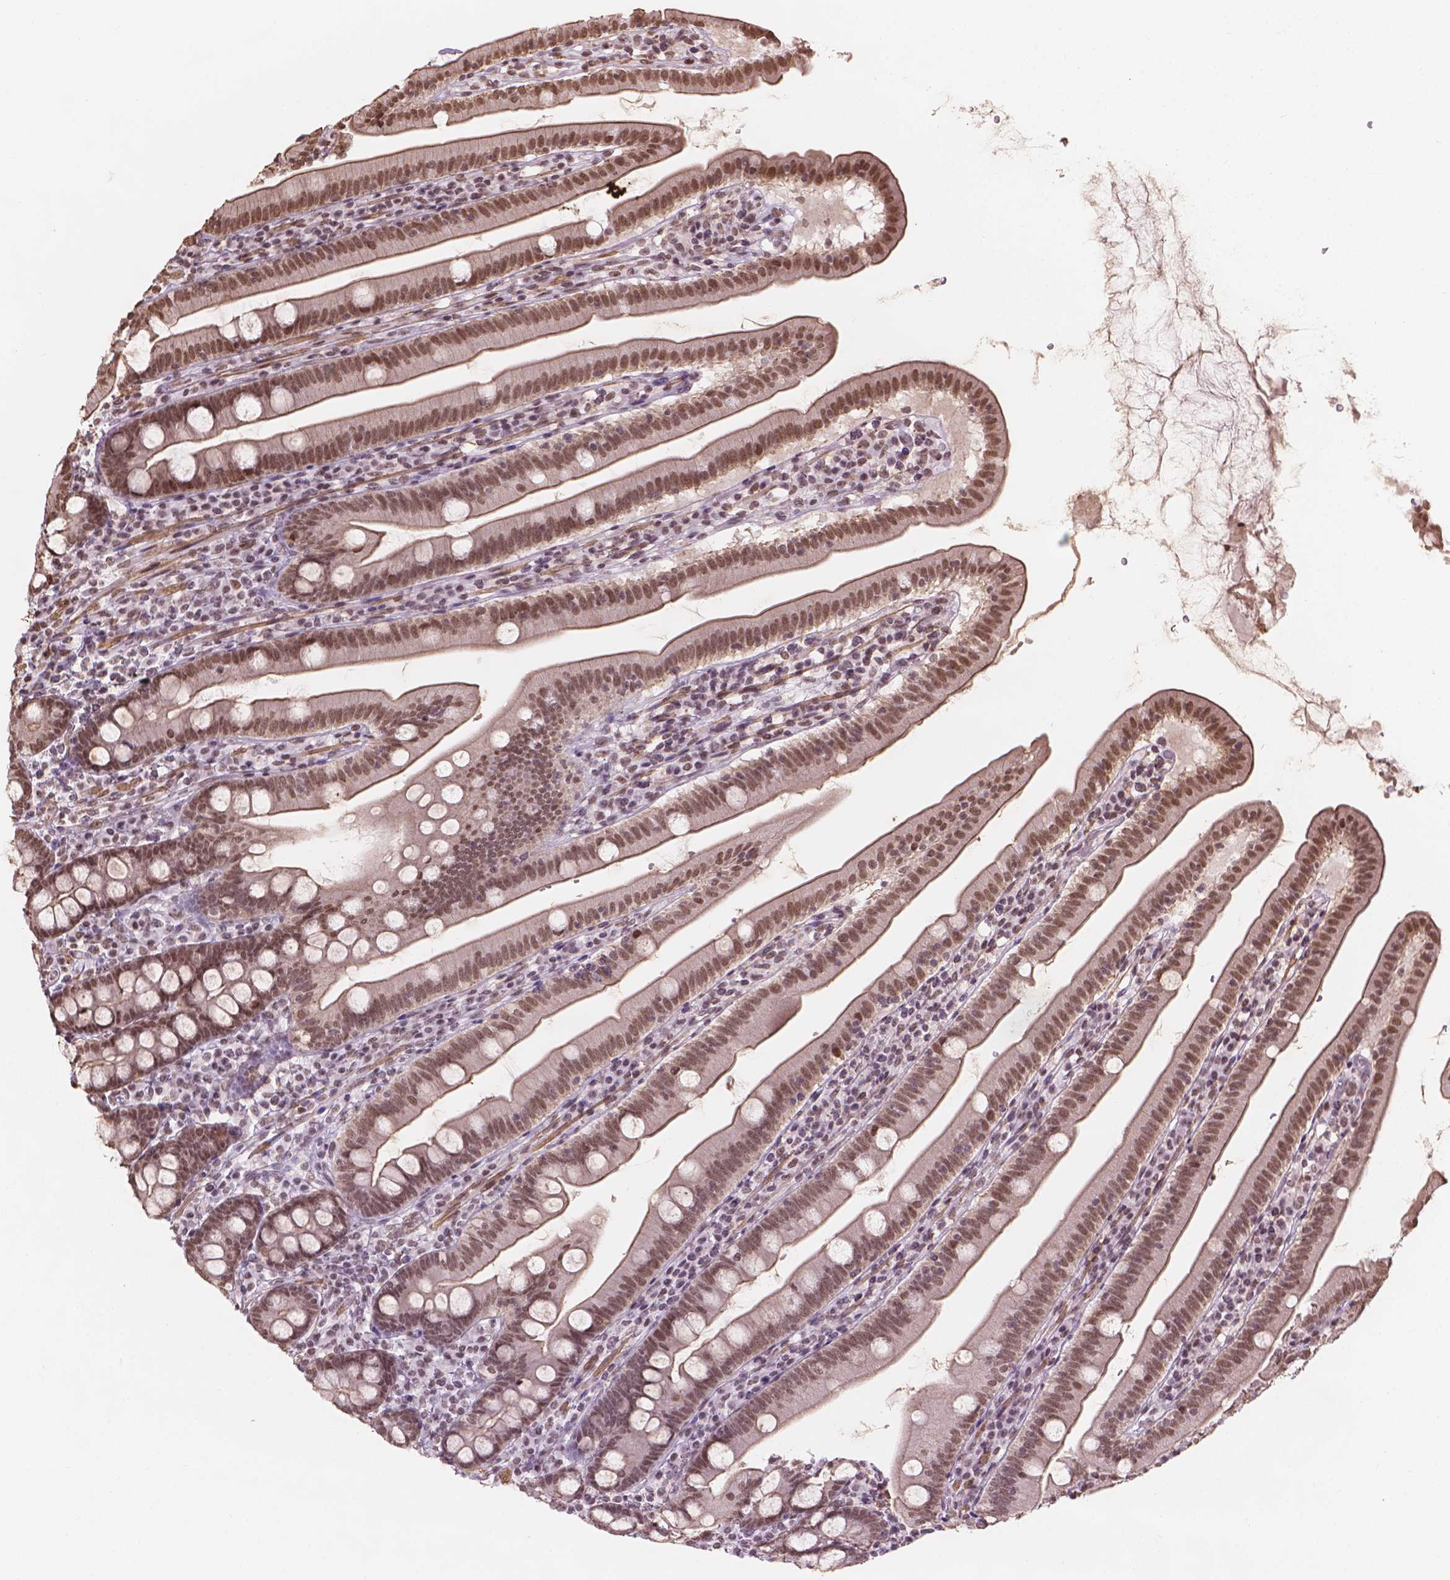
{"staining": {"intensity": "moderate", "quantity": ">75%", "location": "cytoplasmic/membranous,nuclear"}, "tissue": "duodenum", "cell_type": "Glandular cells", "image_type": "normal", "snomed": [{"axis": "morphology", "description": "Normal tissue, NOS"}, {"axis": "topography", "description": "Duodenum"}], "caption": "Immunohistochemistry staining of normal duodenum, which shows medium levels of moderate cytoplasmic/membranous,nuclear staining in about >75% of glandular cells indicating moderate cytoplasmic/membranous,nuclear protein positivity. The staining was performed using DAB (3,3'-diaminobenzidine) (brown) for protein detection and nuclei were counterstained in hematoxylin (blue).", "gene": "HOXD4", "patient": {"sex": "female", "age": 67}}